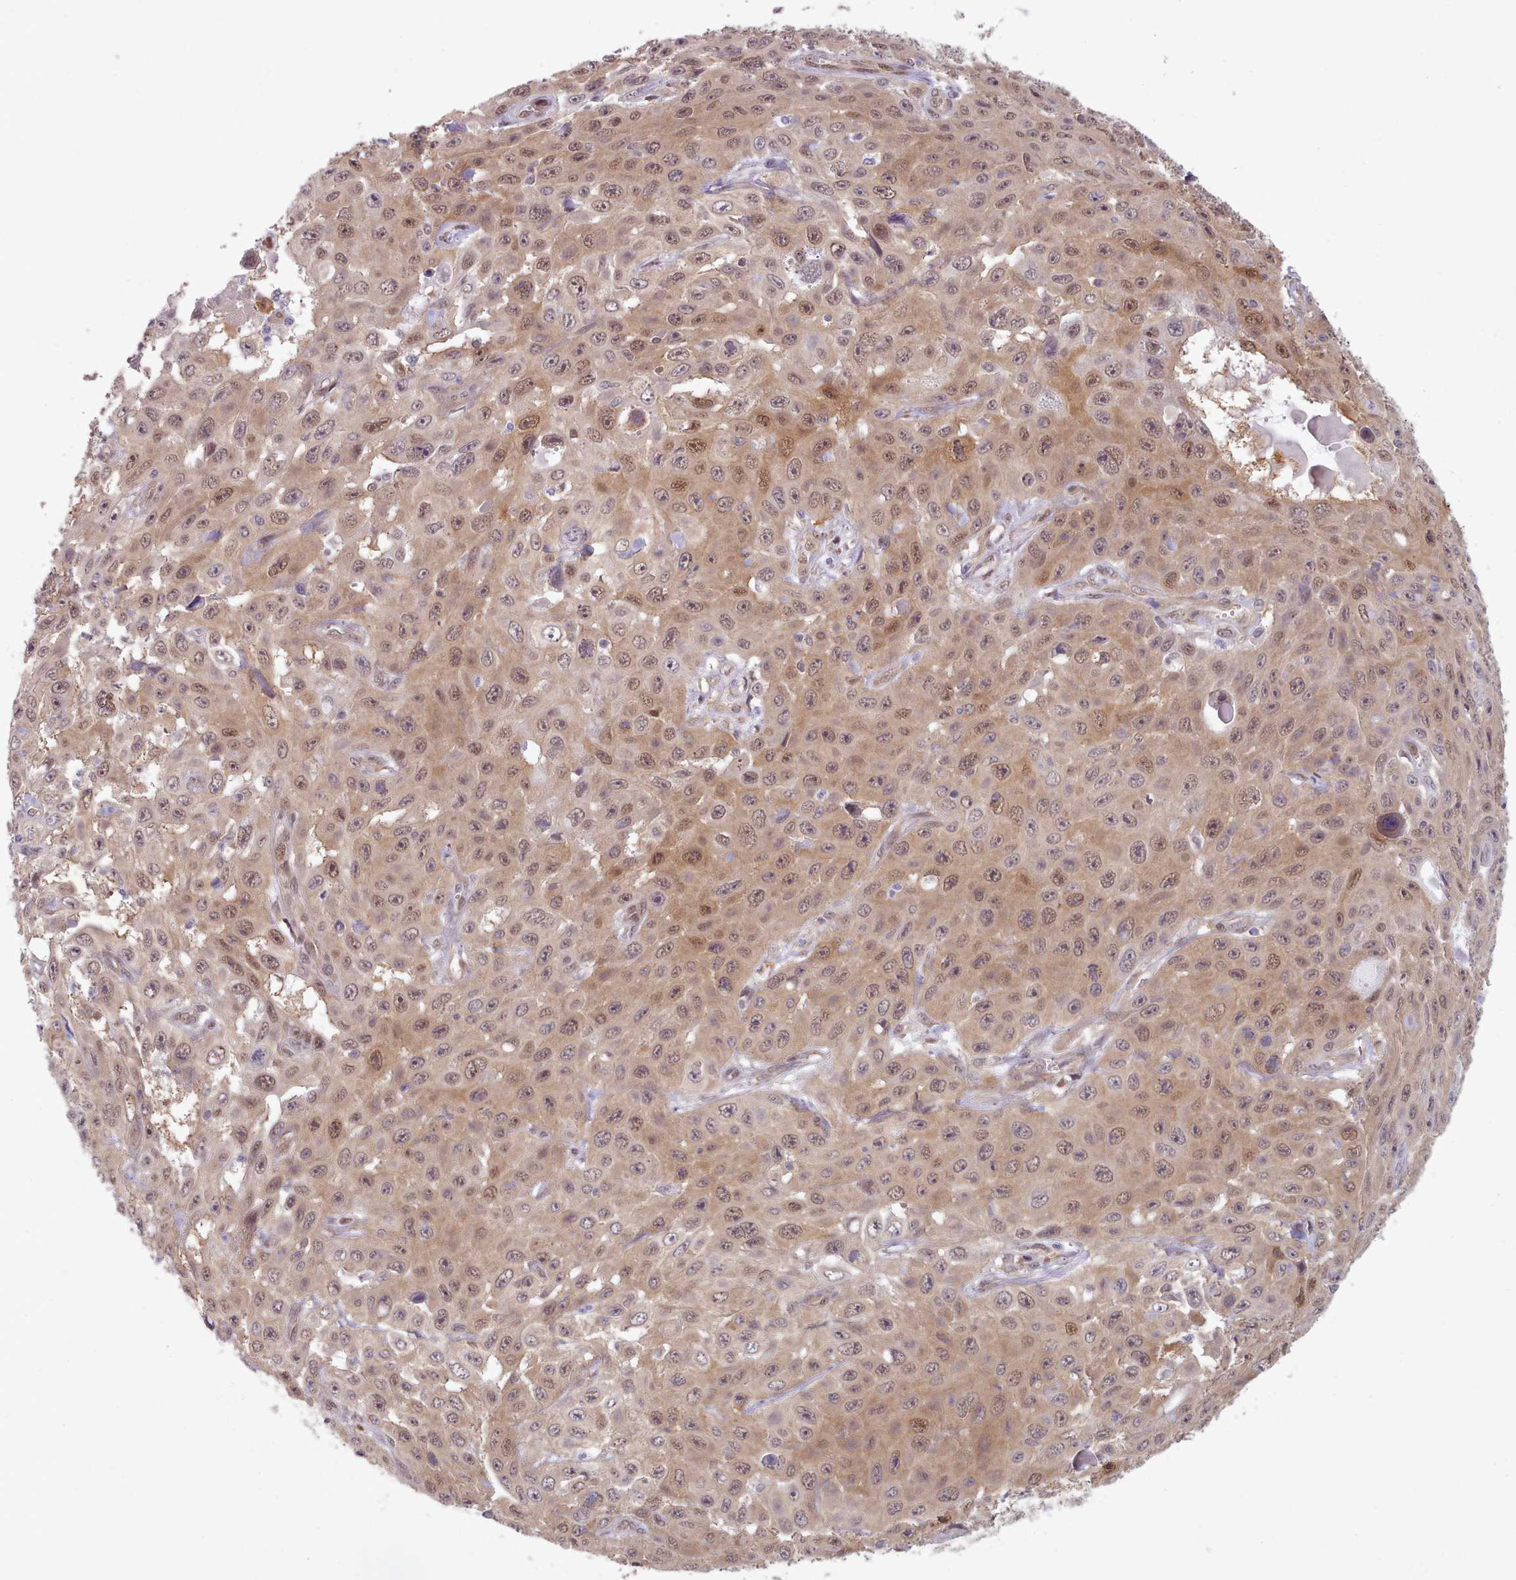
{"staining": {"intensity": "moderate", "quantity": "25%-75%", "location": "cytoplasmic/membranous,nuclear"}, "tissue": "skin cancer", "cell_type": "Tumor cells", "image_type": "cancer", "snomed": [{"axis": "morphology", "description": "Squamous cell carcinoma, NOS"}, {"axis": "topography", "description": "Skin"}], "caption": "A high-resolution photomicrograph shows immunohistochemistry (IHC) staining of skin cancer (squamous cell carcinoma), which demonstrates moderate cytoplasmic/membranous and nuclear staining in approximately 25%-75% of tumor cells.", "gene": "CES3", "patient": {"sex": "male", "age": 82}}